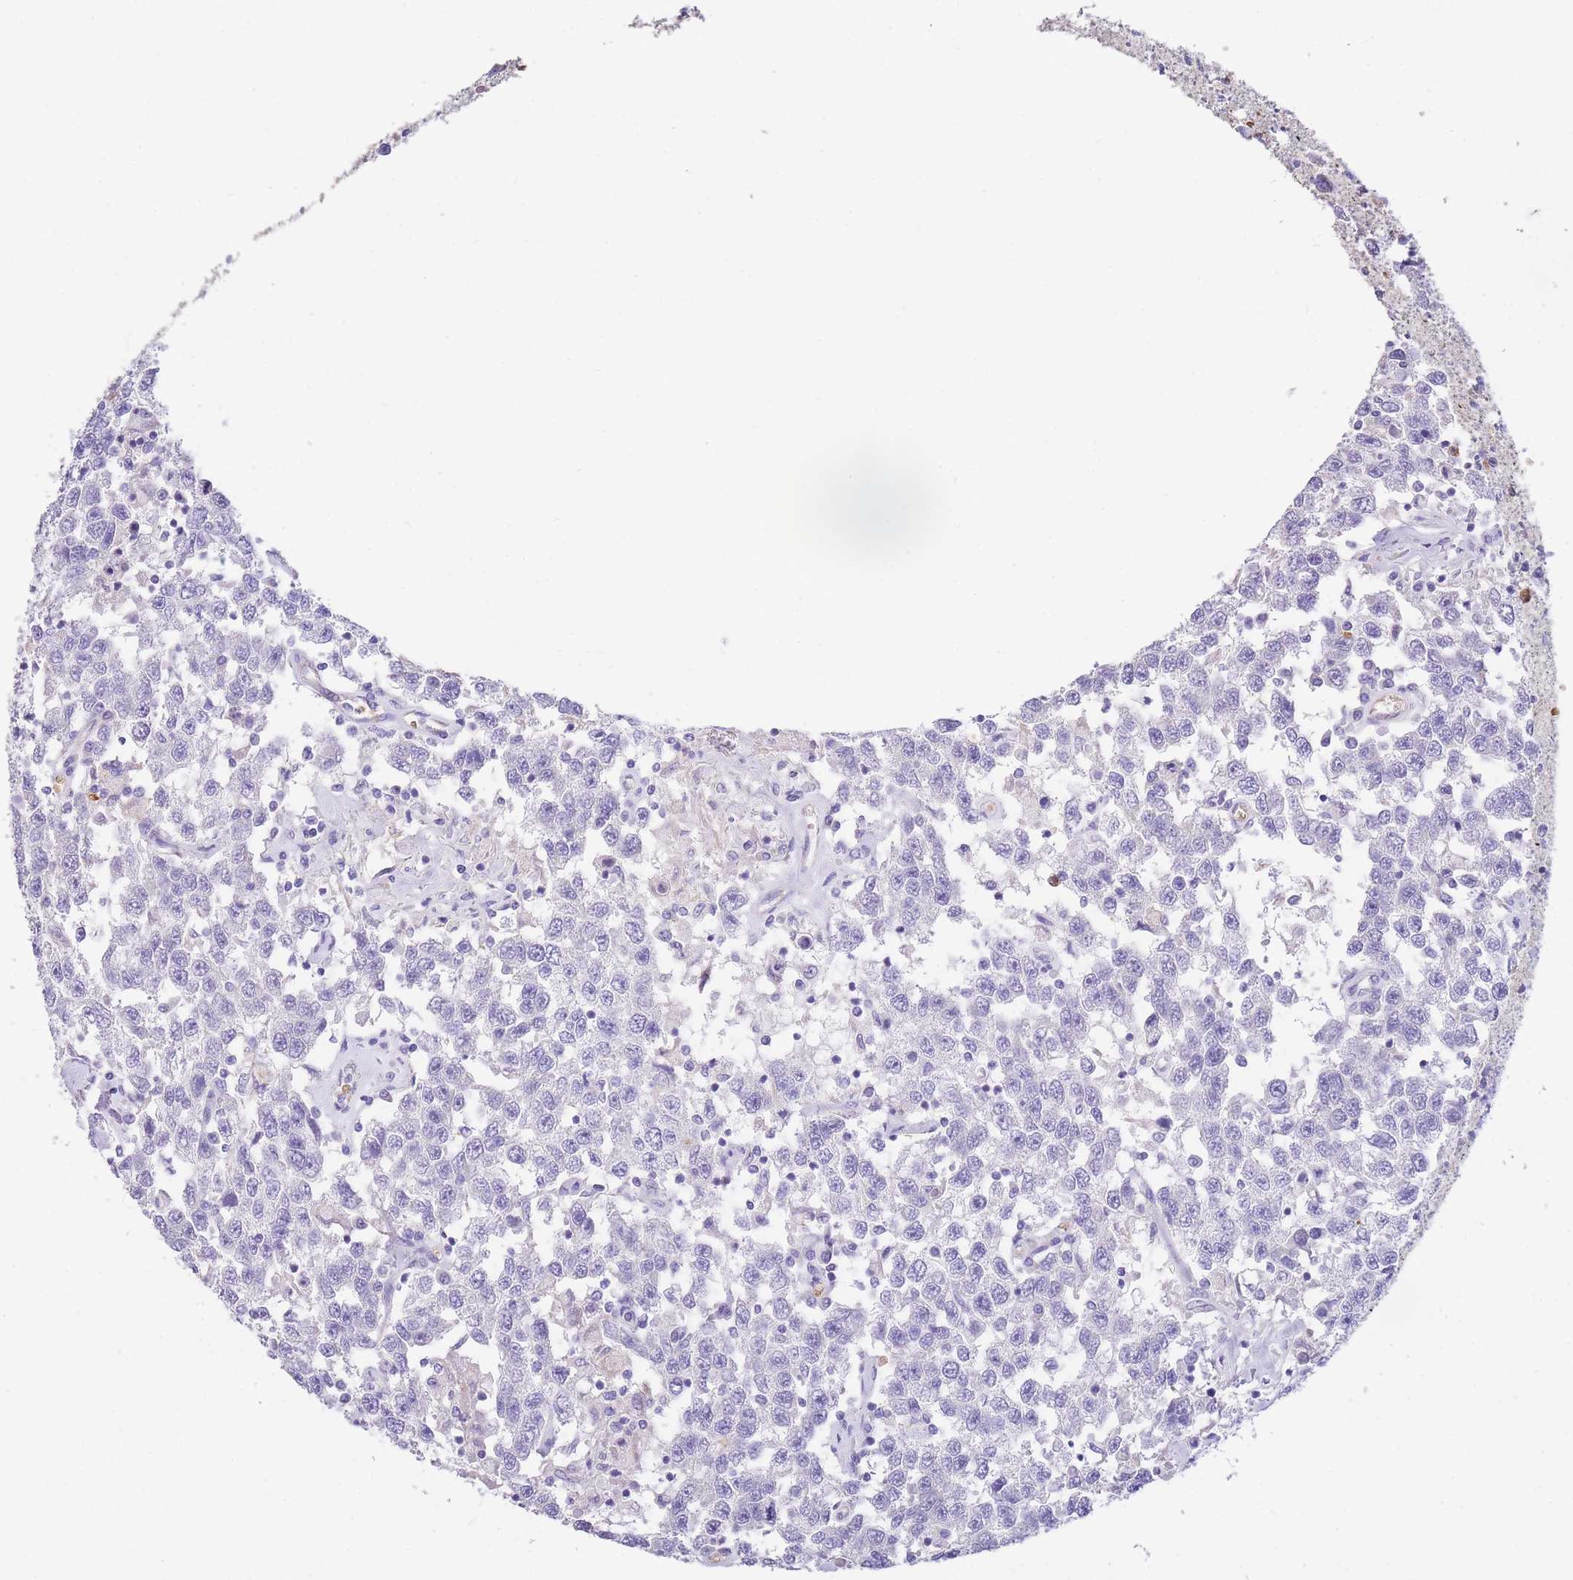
{"staining": {"intensity": "negative", "quantity": "none", "location": "none"}, "tissue": "testis cancer", "cell_type": "Tumor cells", "image_type": "cancer", "snomed": [{"axis": "morphology", "description": "Seminoma, NOS"}, {"axis": "topography", "description": "Testis"}], "caption": "An image of human seminoma (testis) is negative for staining in tumor cells. (DAB (3,3'-diaminobenzidine) IHC, high magnification).", "gene": "ANKRD53", "patient": {"sex": "male", "age": 41}}